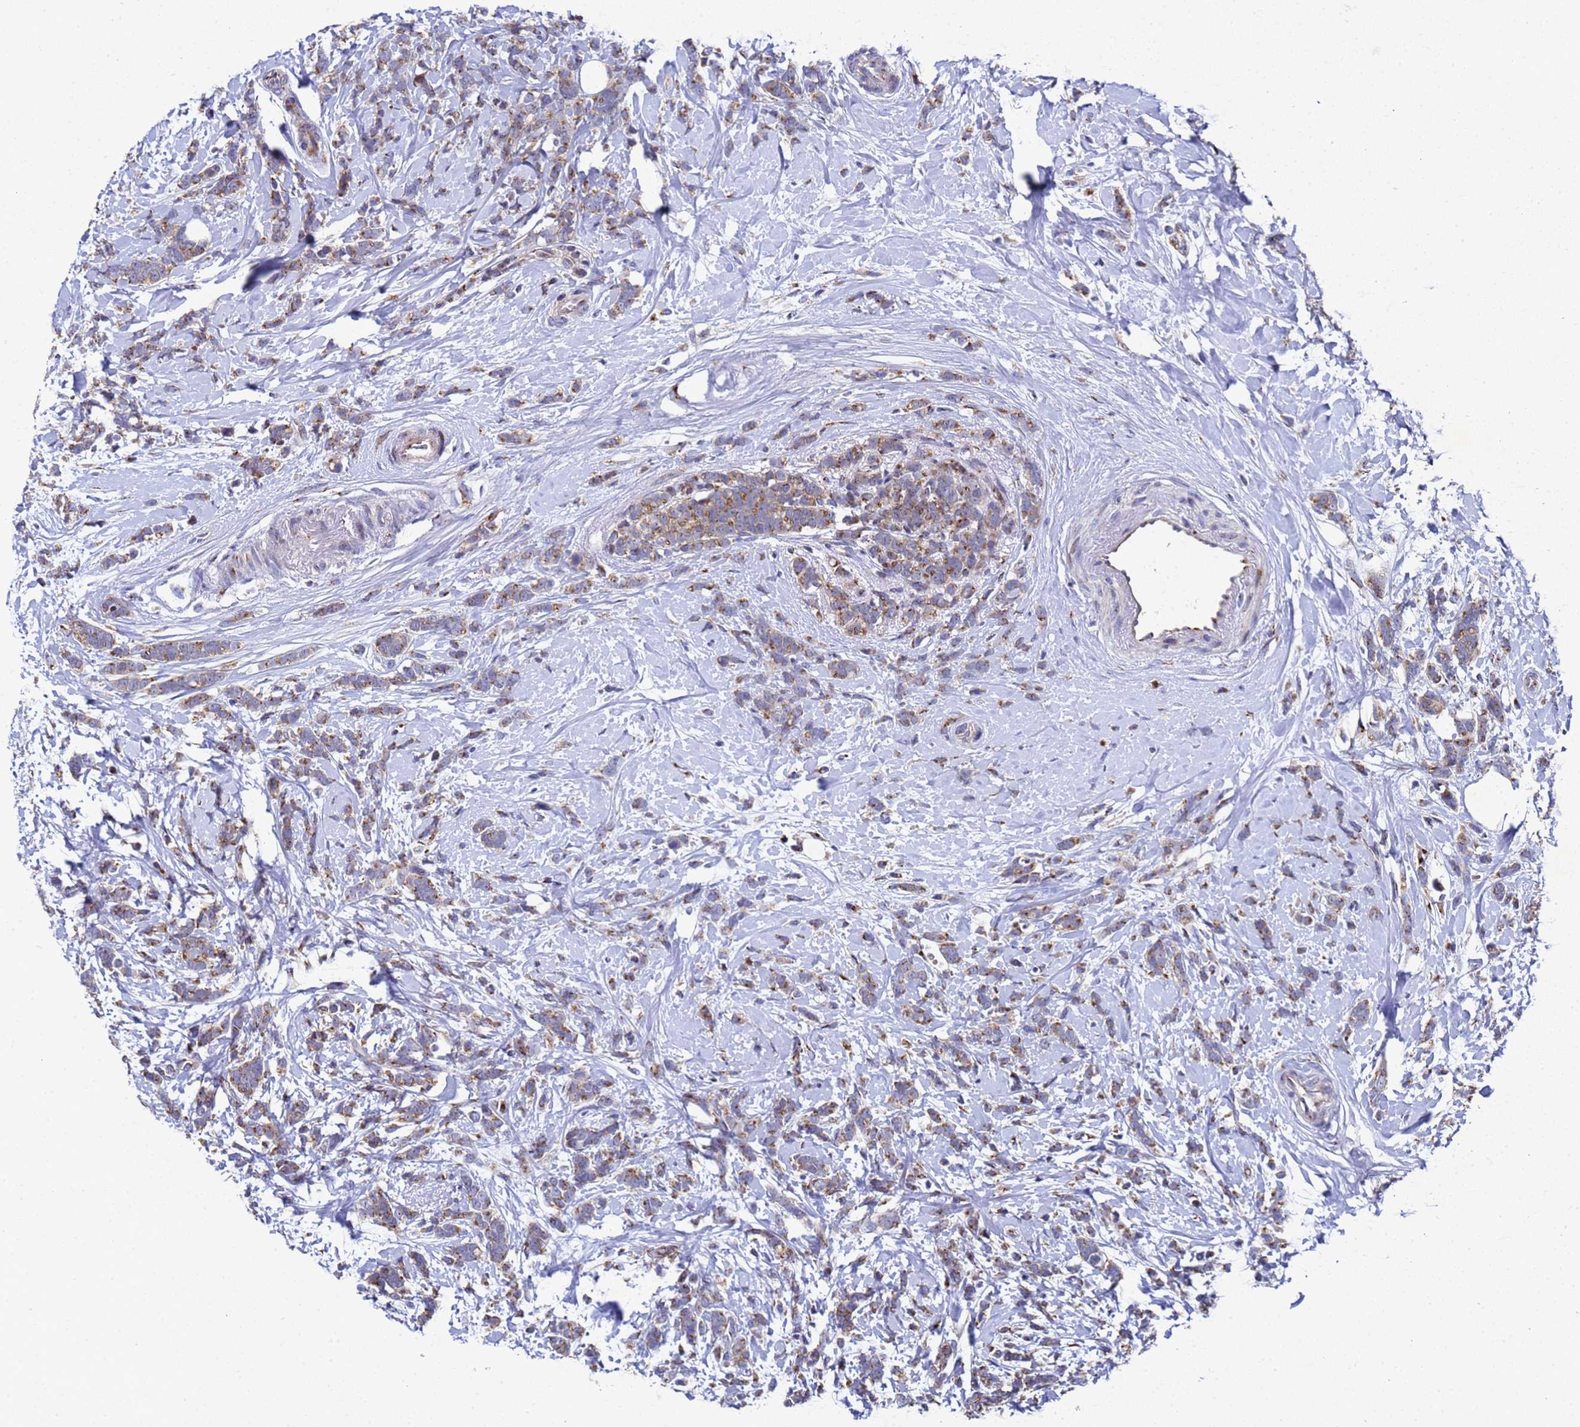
{"staining": {"intensity": "moderate", "quantity": ">75%", "location": "cytoplasmic/membranous"}, "tissue": "breast cancer", "cell_type": "Tumor cells", "image_type": "cancer", "snomed": [{"axis": "morphology", "description": "Lobular carcinoma"}, {"axis": "topography", "description": "Breast"}], "caption": "Brown immunohistochemical staining in breast lobular carcinoma shows moderate cytoplasmic/membranous positivity in about >75% of tumor cells.", "gene": "NSUN6", "patient": {"sex": "female", "age": 58}}